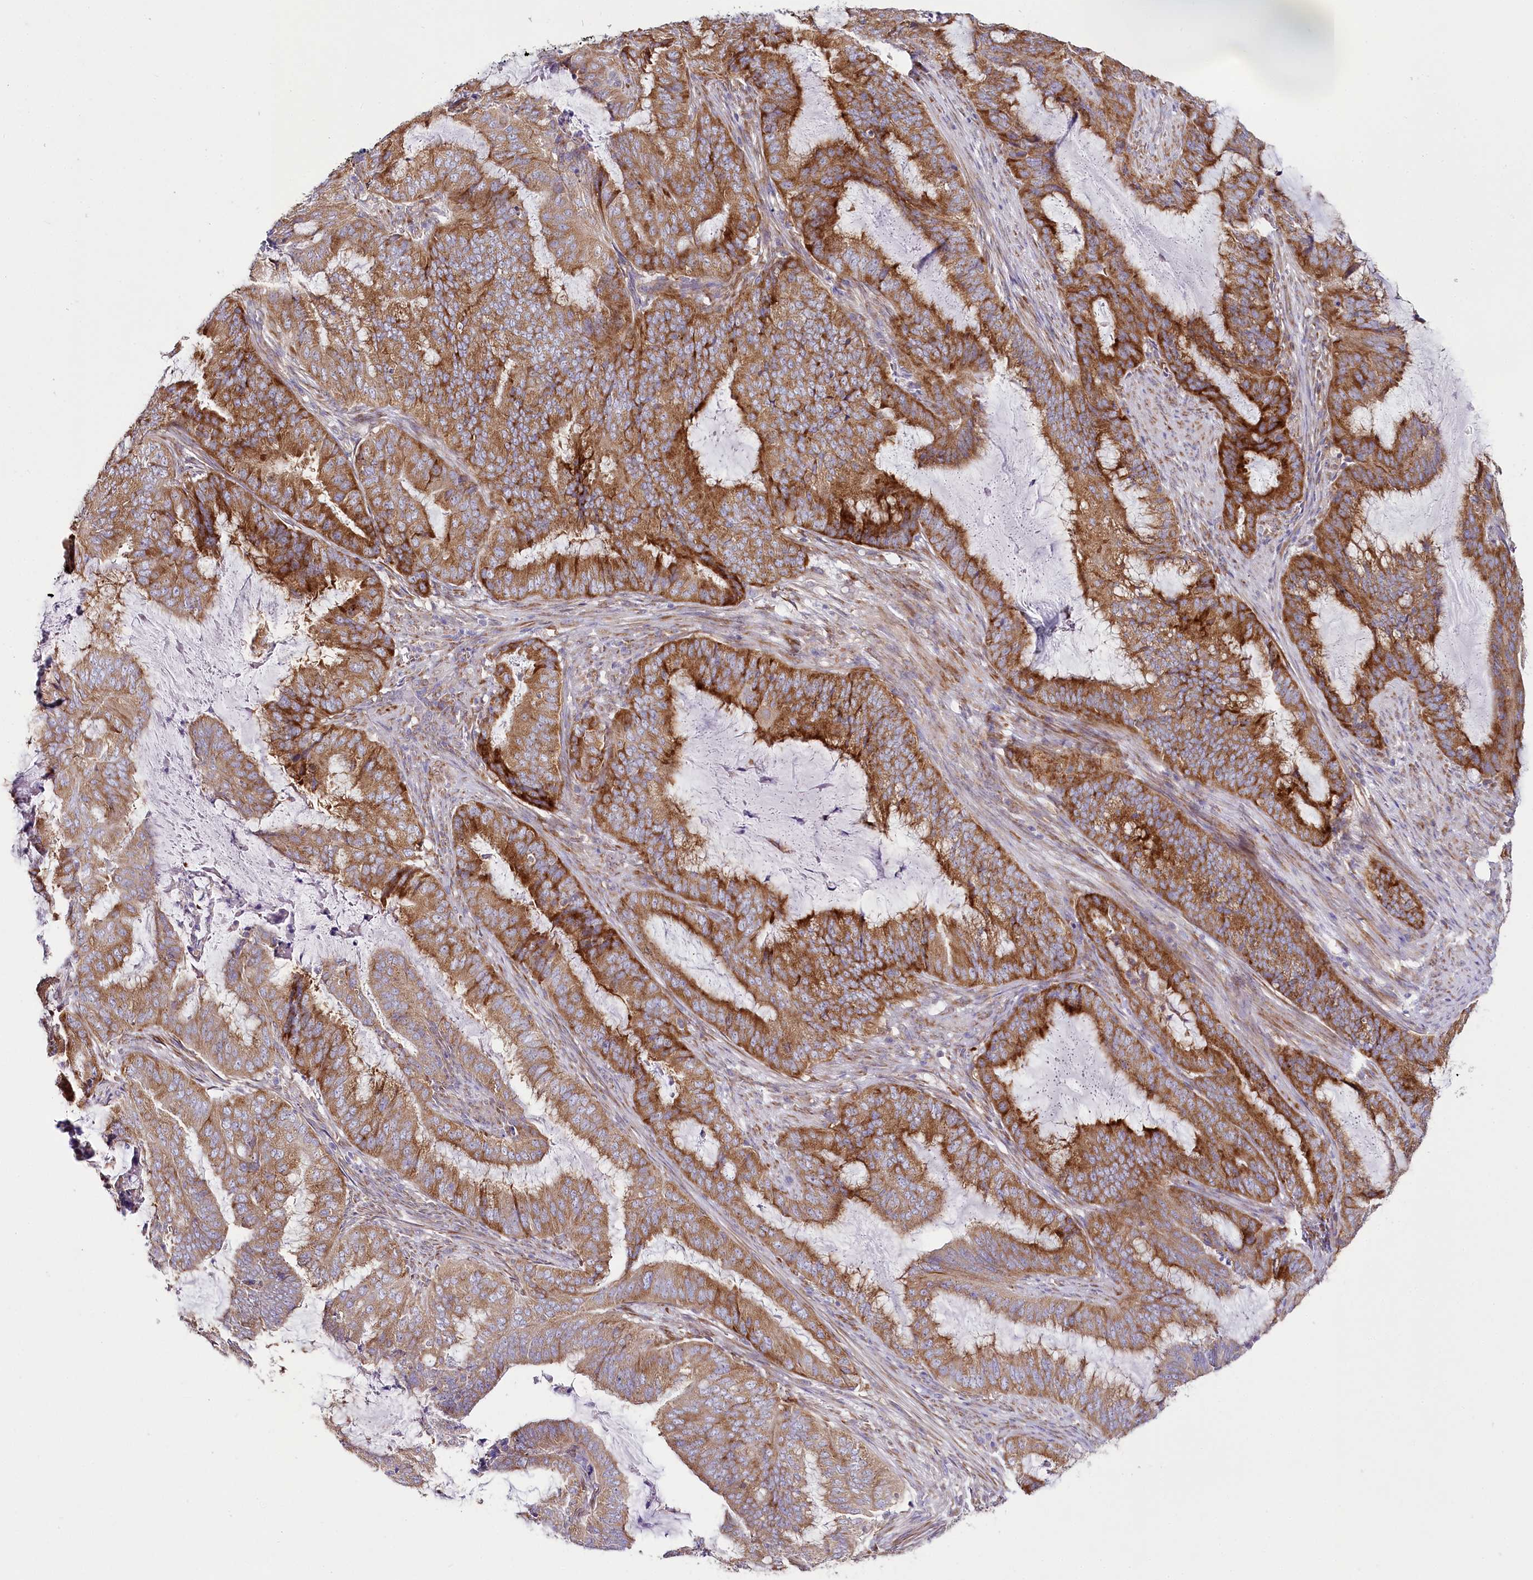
{"staining": {"intensity": "strong", "quantity": ">75%", "location": "cytoplasmic/membranous"}, "tissue": "endometrial cancer", "cell_type": "Tumor cells", "image_type": "cancer", "snomed": [{"axis": "morphology", "description": "Adenocarcinoma, NOS"}, {"axis": "topography", "description": "Endometrium"}], "caption": "Protein expression analysis of human endometrial adenocarcinoma reveals strong cytoplasmic/membranous positivity in about >75% of tumor cells. (DAB (3,3'-diaminobenzidine) = brown stain, brightfield microscopy at high magnification).", "gene": "THUMPD3", "patient": {"sex": "female", "age": 51}}